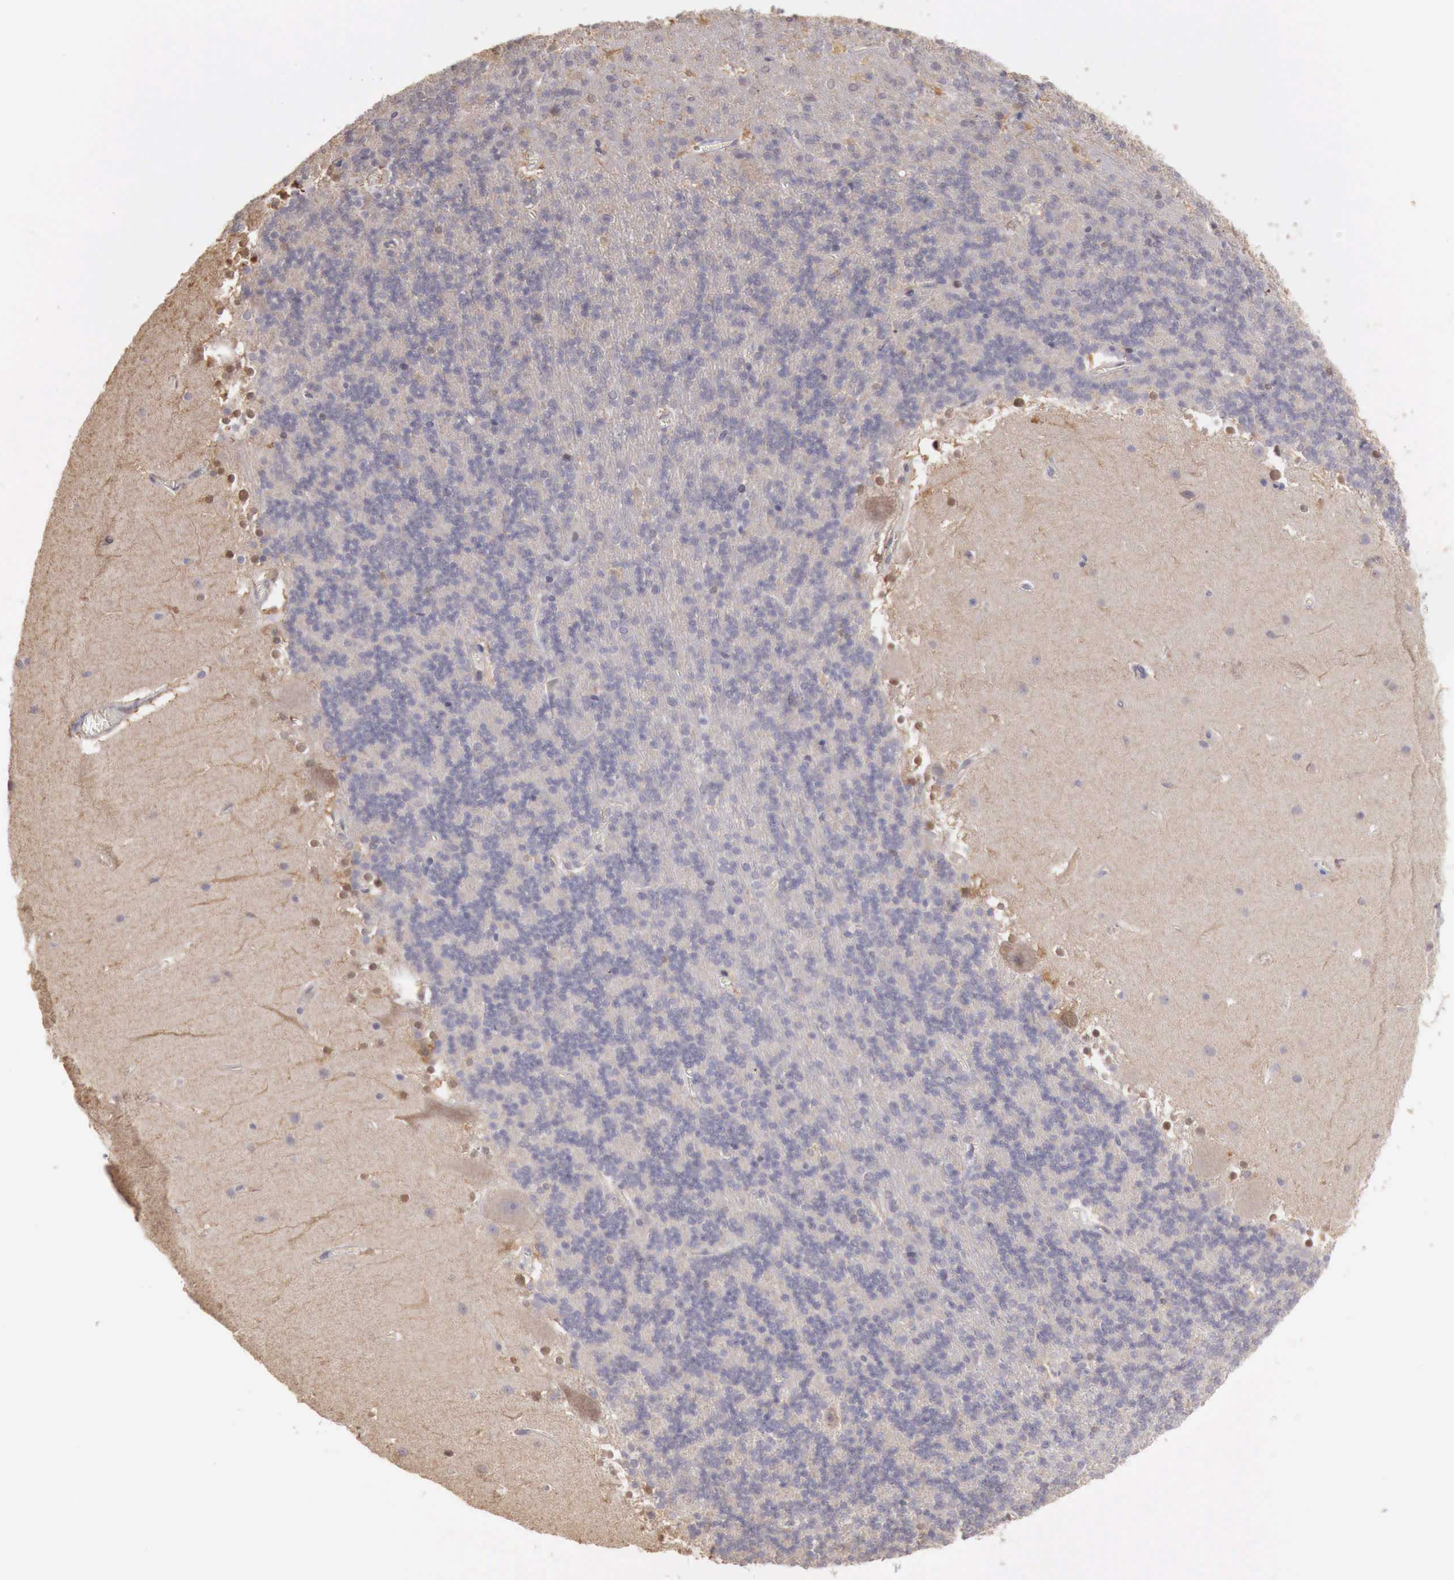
{"staining": {"intensity": "negative", "quantity": "none", "location": "none"}, "tissue": "cerebellum", "cell_type": "Cells in granular layer", "image_type": "normal", "snomed": [{"axis": "morphology", "description": "Normal tissue, NOS"}, {"axis": "topography", "description": "Cerebellum"}], "caption": "An image of cerebellum stained for a protein shows no brown staining in cells in granular layer.", "gene": "TBC1D9", "patient": {"sex": "female", "age": 19}}